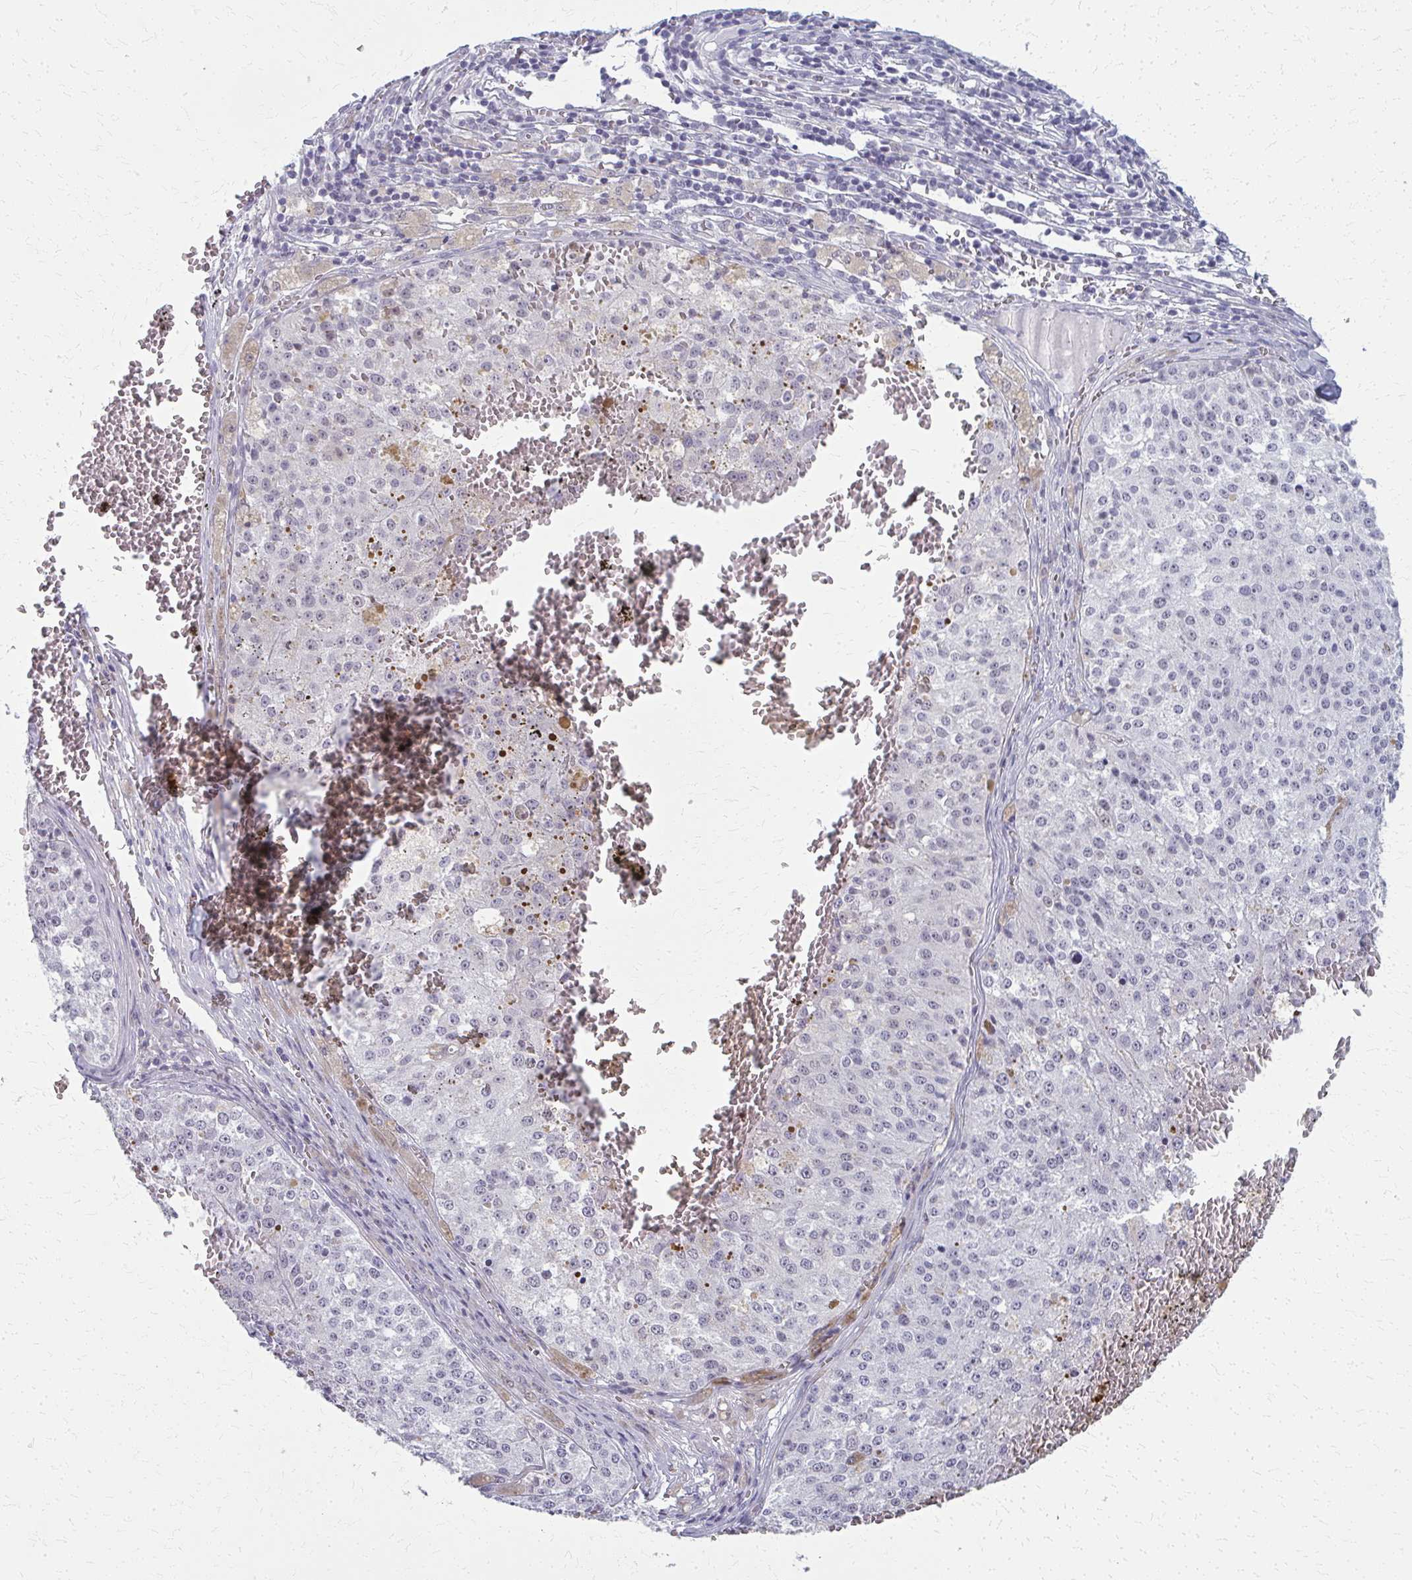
{"staining": {"intensity": "negative", "quantity": "none", "location": "none"}, "tissue": "melanoma", "cell_type": "Tumor cells", "image_type": "cancer", "snomed": [{"axis": "morphology", "description": "Malignant melanoma, Metastatic site"}, {"axis": "topography", "description": "Lymph node"}], "caption": "Immunohistochemistry of malignant melanoma (metastatic site) displays no expression in tumor cells.", "gene": "CASQ2", "patient": {"sex": "female", "age": 64}}